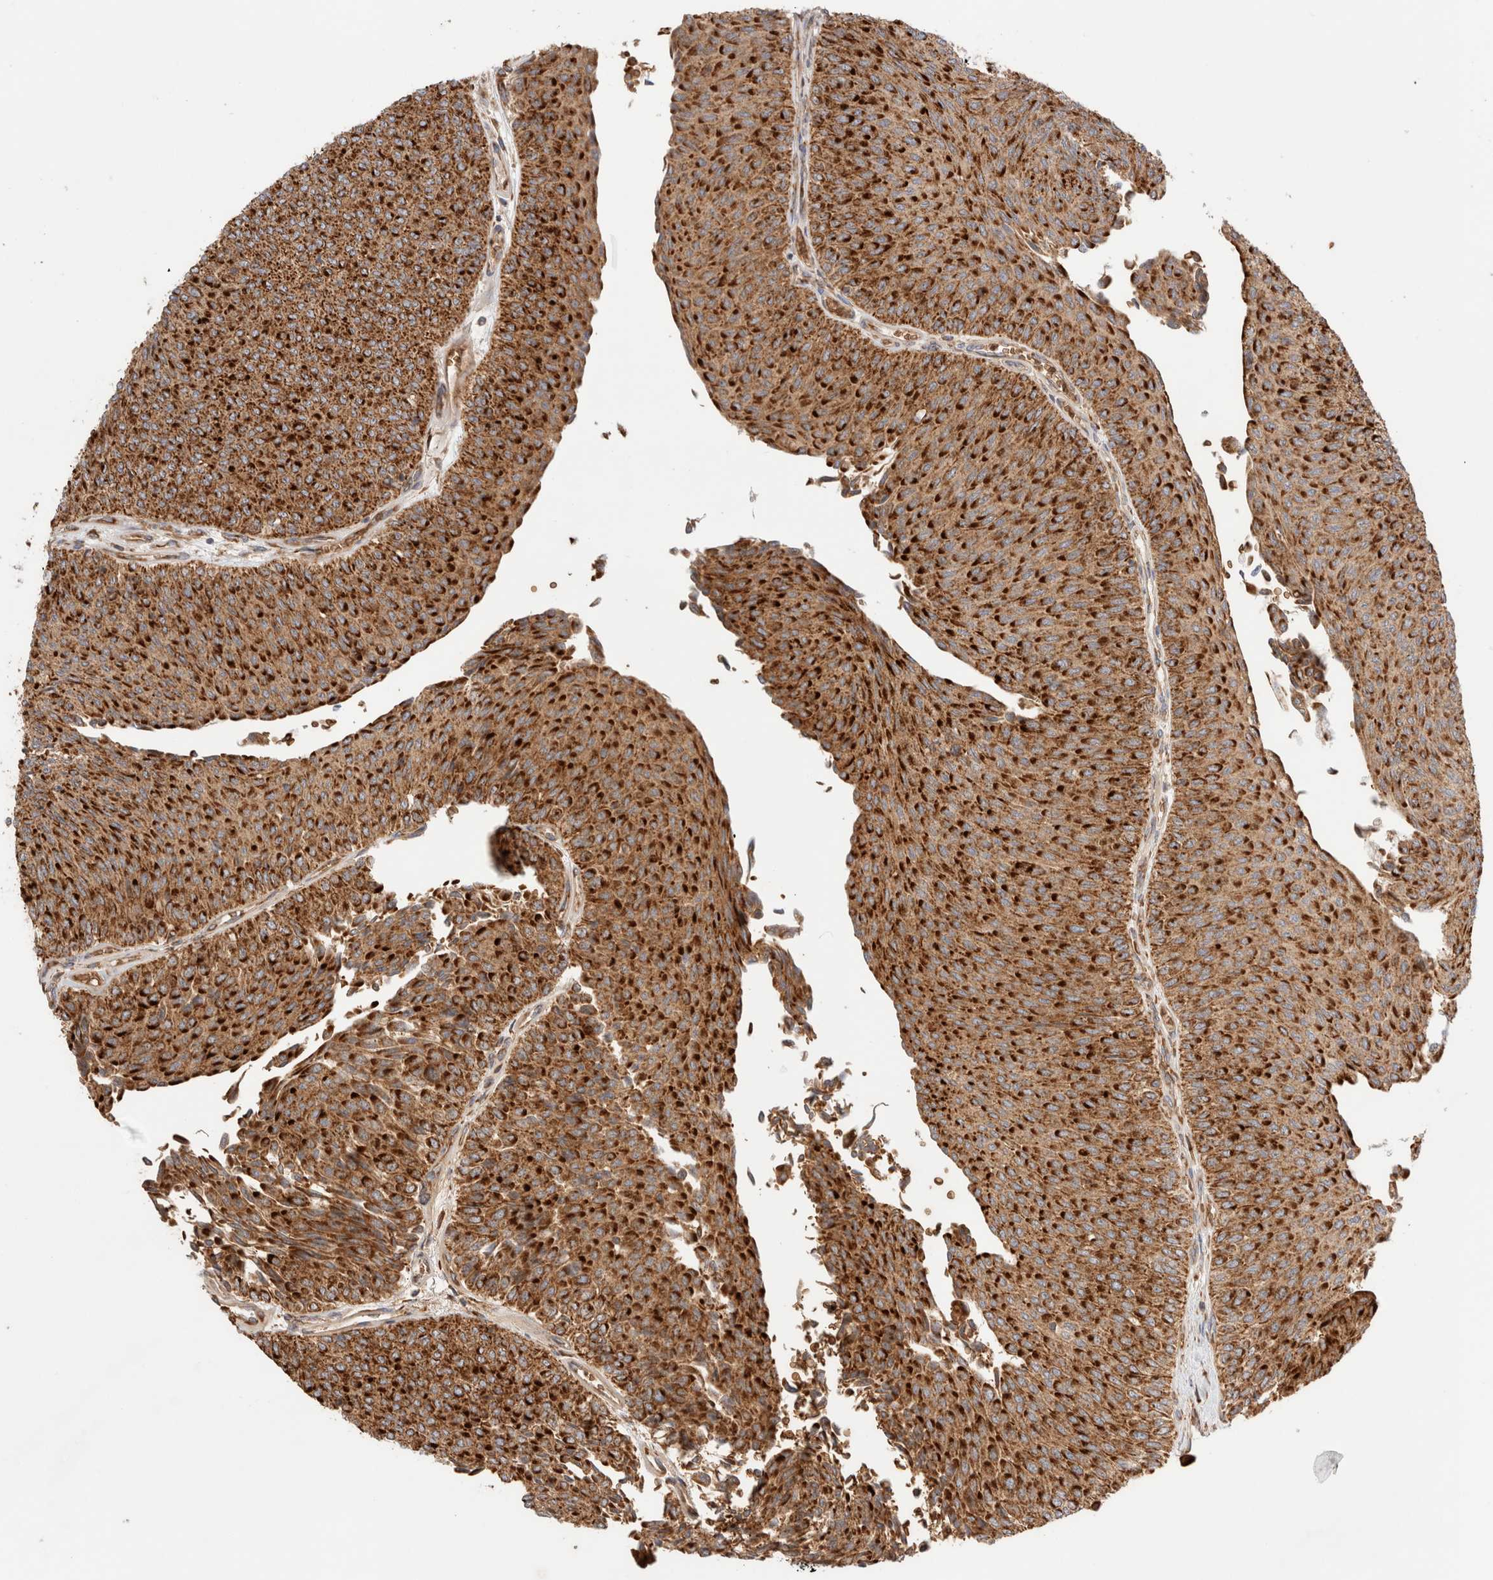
{"staining": {"intensity": "strong", "quantity": ">75%", "location": "cytoplasmic/membranous"}, "tissue": "urothelial cancer", "cell_type": "Tumor cells", "image_type": "cancer", "snomed": [{"axis": "morphology", "description": "Urothelial carcinoma, Low grade"}, {"axis": "topography", "description": "Urinary bladder"}], "caption": "A photomicrograph of urothelial carcinoma (low-grade) stained for a protein displays strong cytoplasmic/membranous brown staining in tumor cells.", "gene": "UTS2B", "patient": {"sex": "male", "age": 78}}